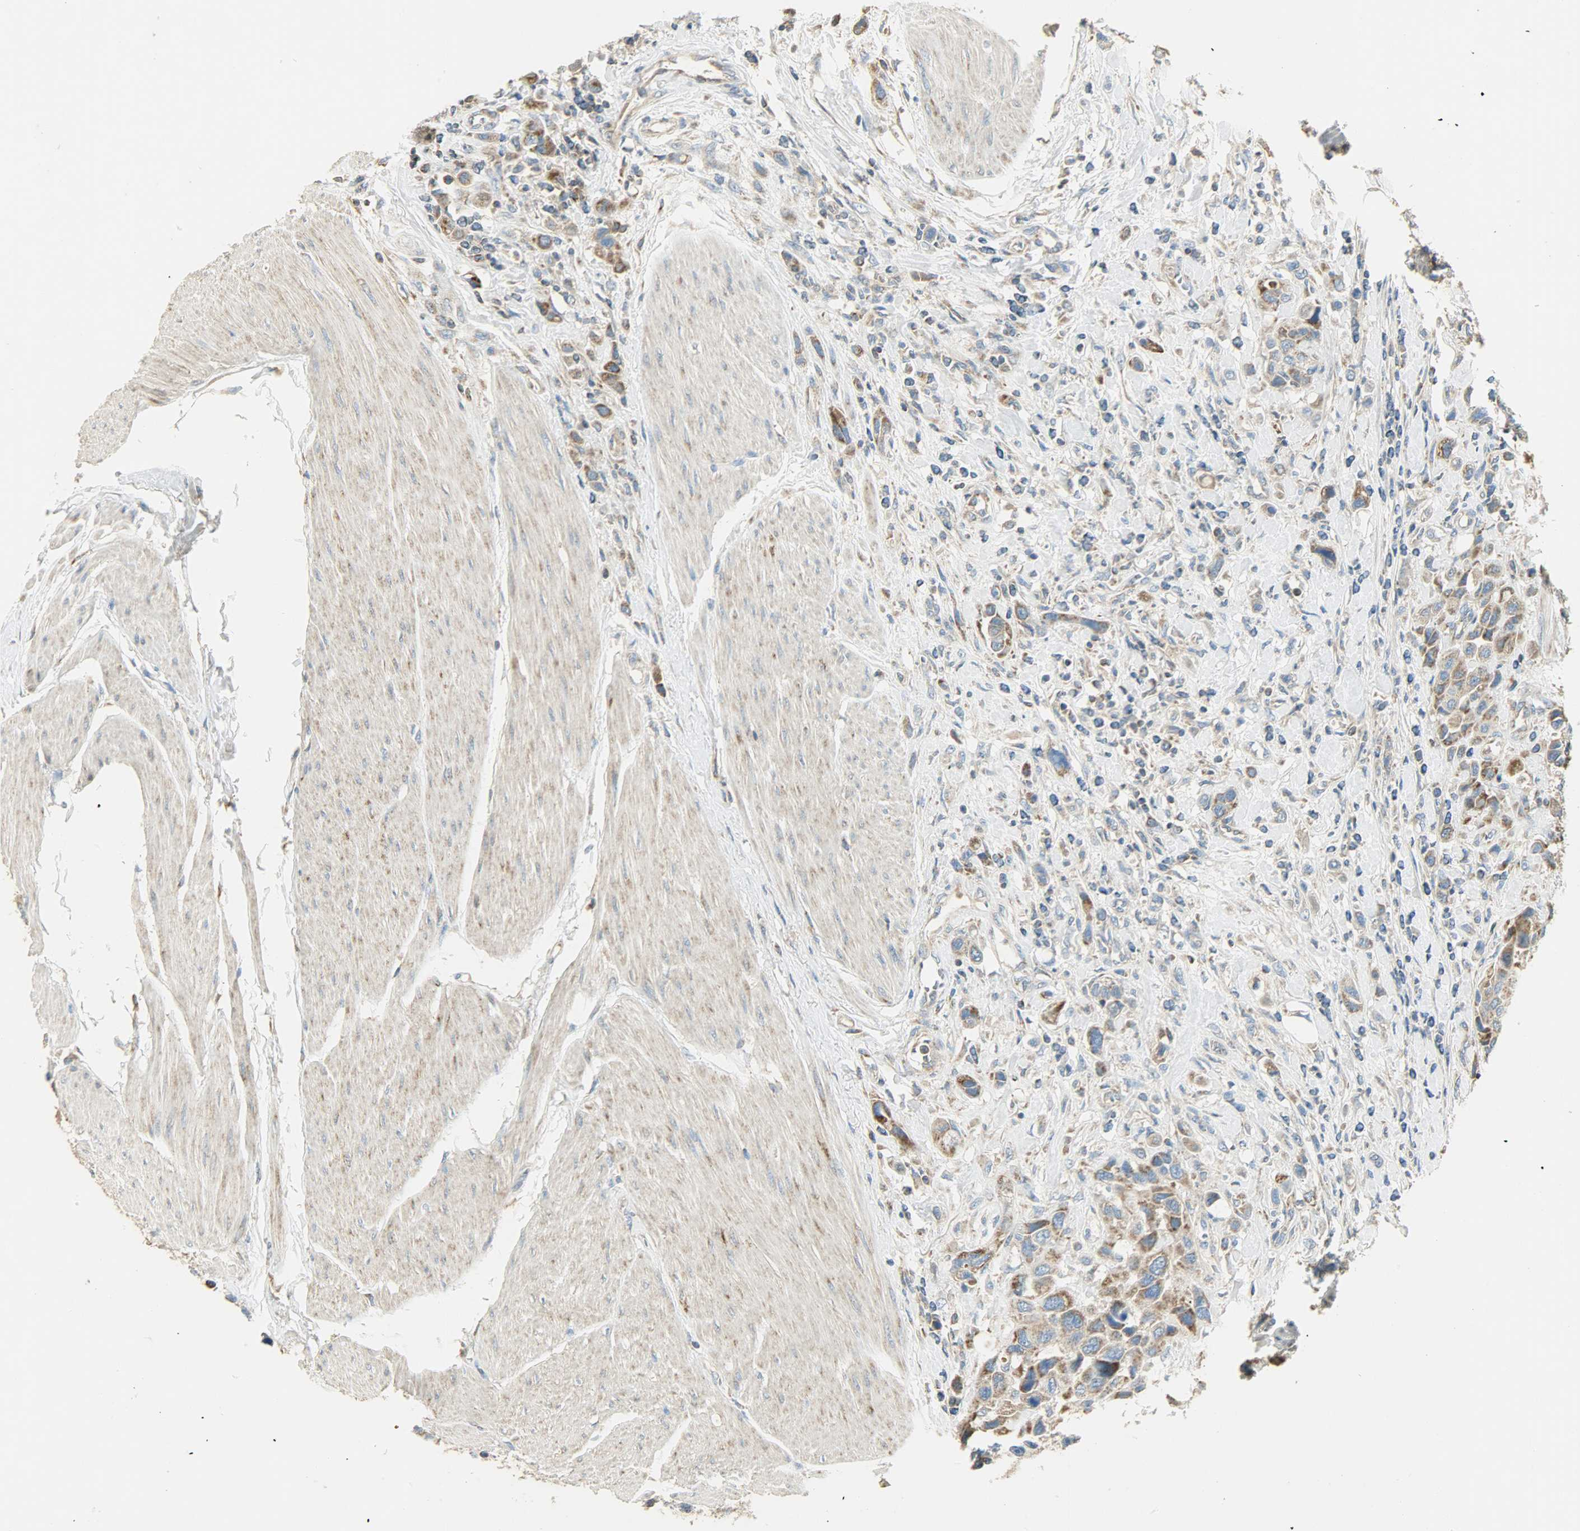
{"staining": {"intensity": "moderate", "quantity": ">75%", "location": "cytoplasmic/membranous"}, "tissue": "urothelial cancer", "cell_type": "Tumor cells", "image_type": "cancer", "snomed": [{"axis": "morphology", "description": "Urothelial carcinoma, High grade"}, {"axis": "topography", "description": "Urinary bladder"}], "caption": "Immunohistochemical staining of urothelial carcinoma (high-grade) exhibits medium levels of moderate cytoplasmic/membranous expression in about >75% of tumor cells.", "gene": "NNT", "patient": {"sex": "male", "age": 50}}